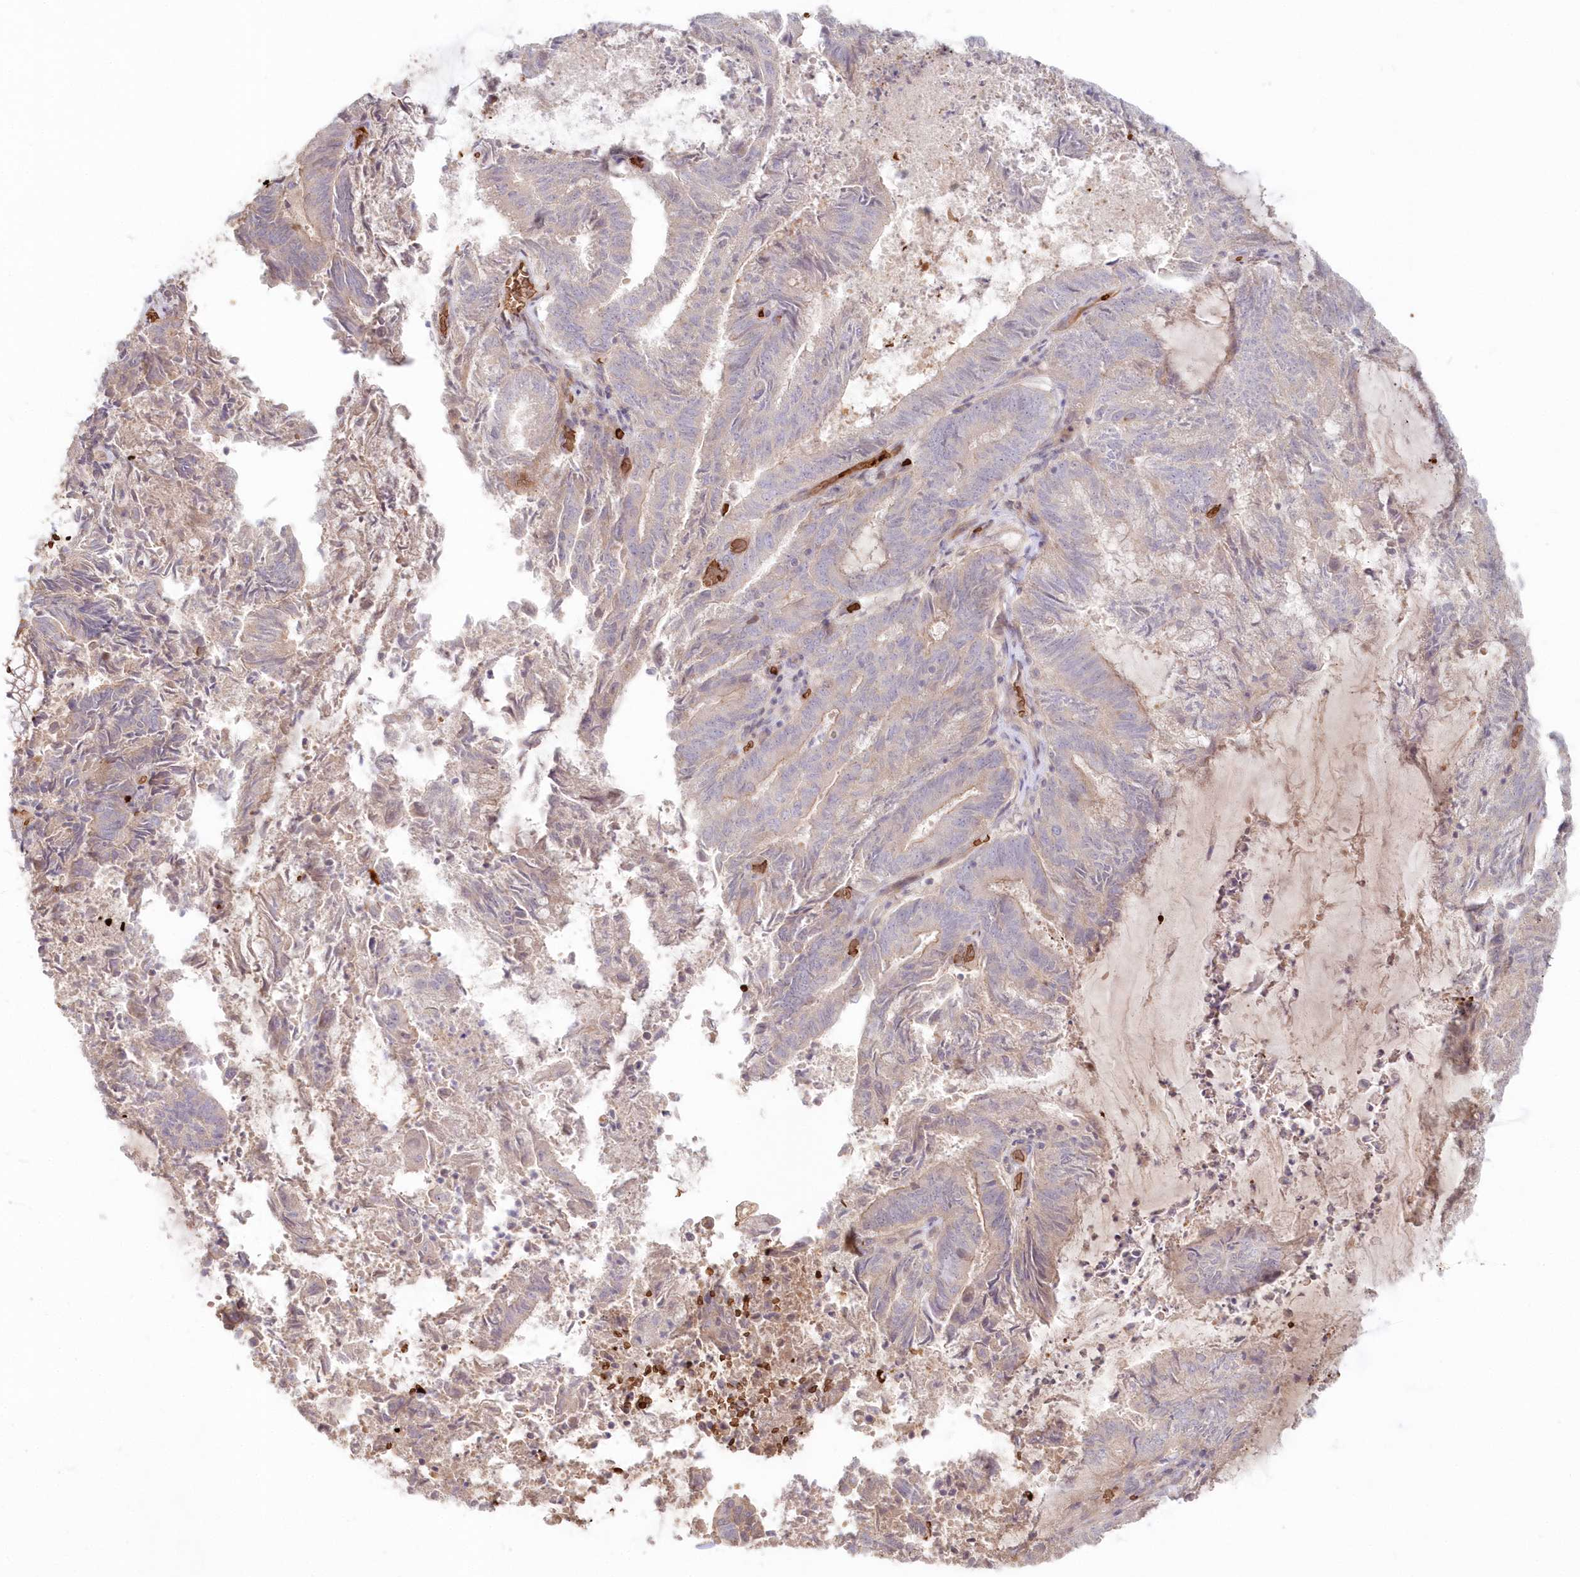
{"staining": {"intensity": "negative", "quantity": "none", "location": "none"}, "tissue": "endometrial cancer", "cell_type": "Tumor cells", "image_type": "cancer", "snomed": [{"axis": "morphology", "description": "Adenocarcinoma, NOS"}, {"axis": "topography", "description": "Endometrium"}], "caption": "An image of human adenocarcinoma (endometrial) is negative for staining in tumor cells.", "gene": "SERINC1", "patient": {"sex": "female", "age": 80}}